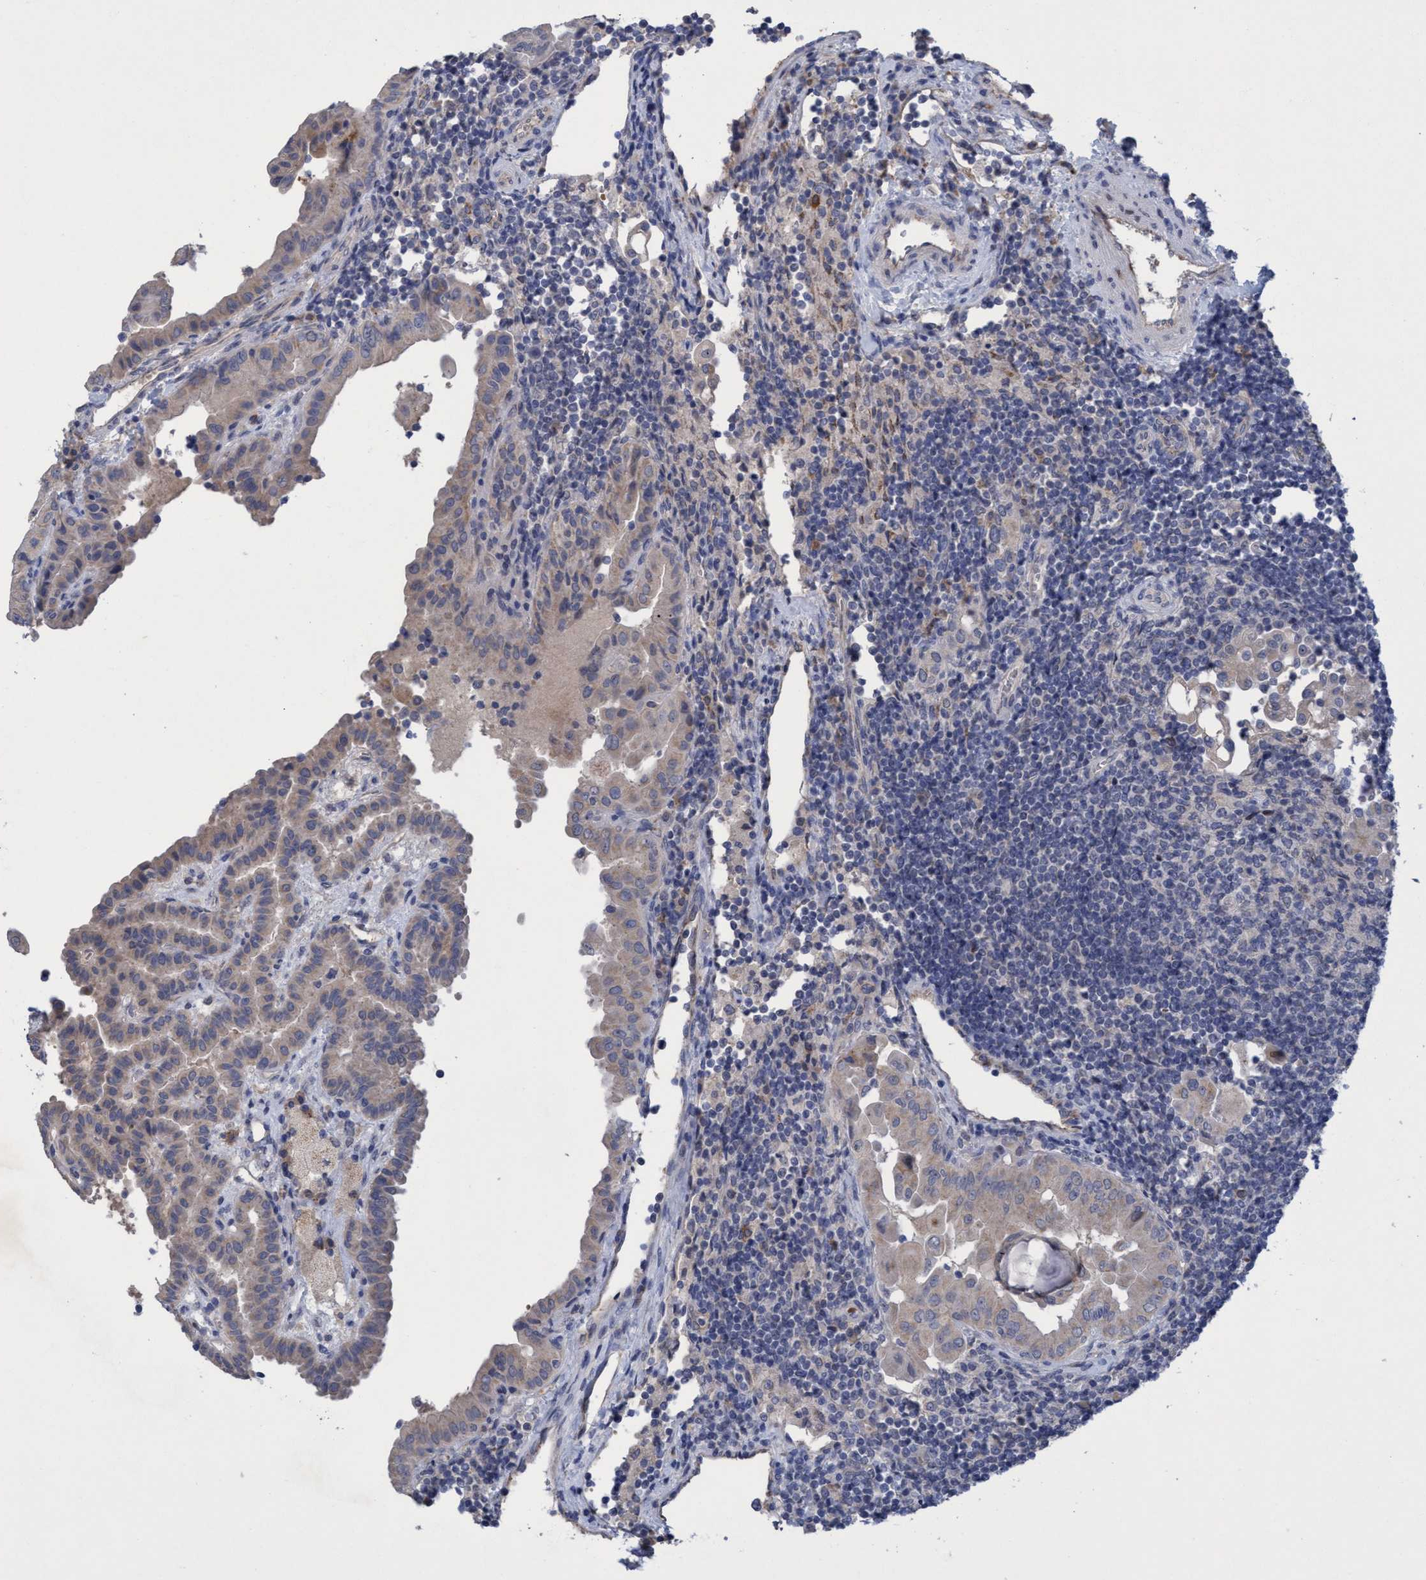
{"staining": {"intensity": "weak", "quantity": "<25%", "location": "cytoplasmic/membranous"}, "tissue": "thyroid cancer", "cell_type": "Tumor cells", "image_type": "cancer", "snomed": [{"axis": "morphology", "description": "Papillary adenocarcinoma, NOS"}, {"axis": "topography", "description": "Thyroid gland"}], "caption": "The photomicrograph shows no significant expression in tumor cells of thyroid papillary adenocarcinoma.", "gene": "SEMA4D", "patient": {"sex": "male", "age": 33}}